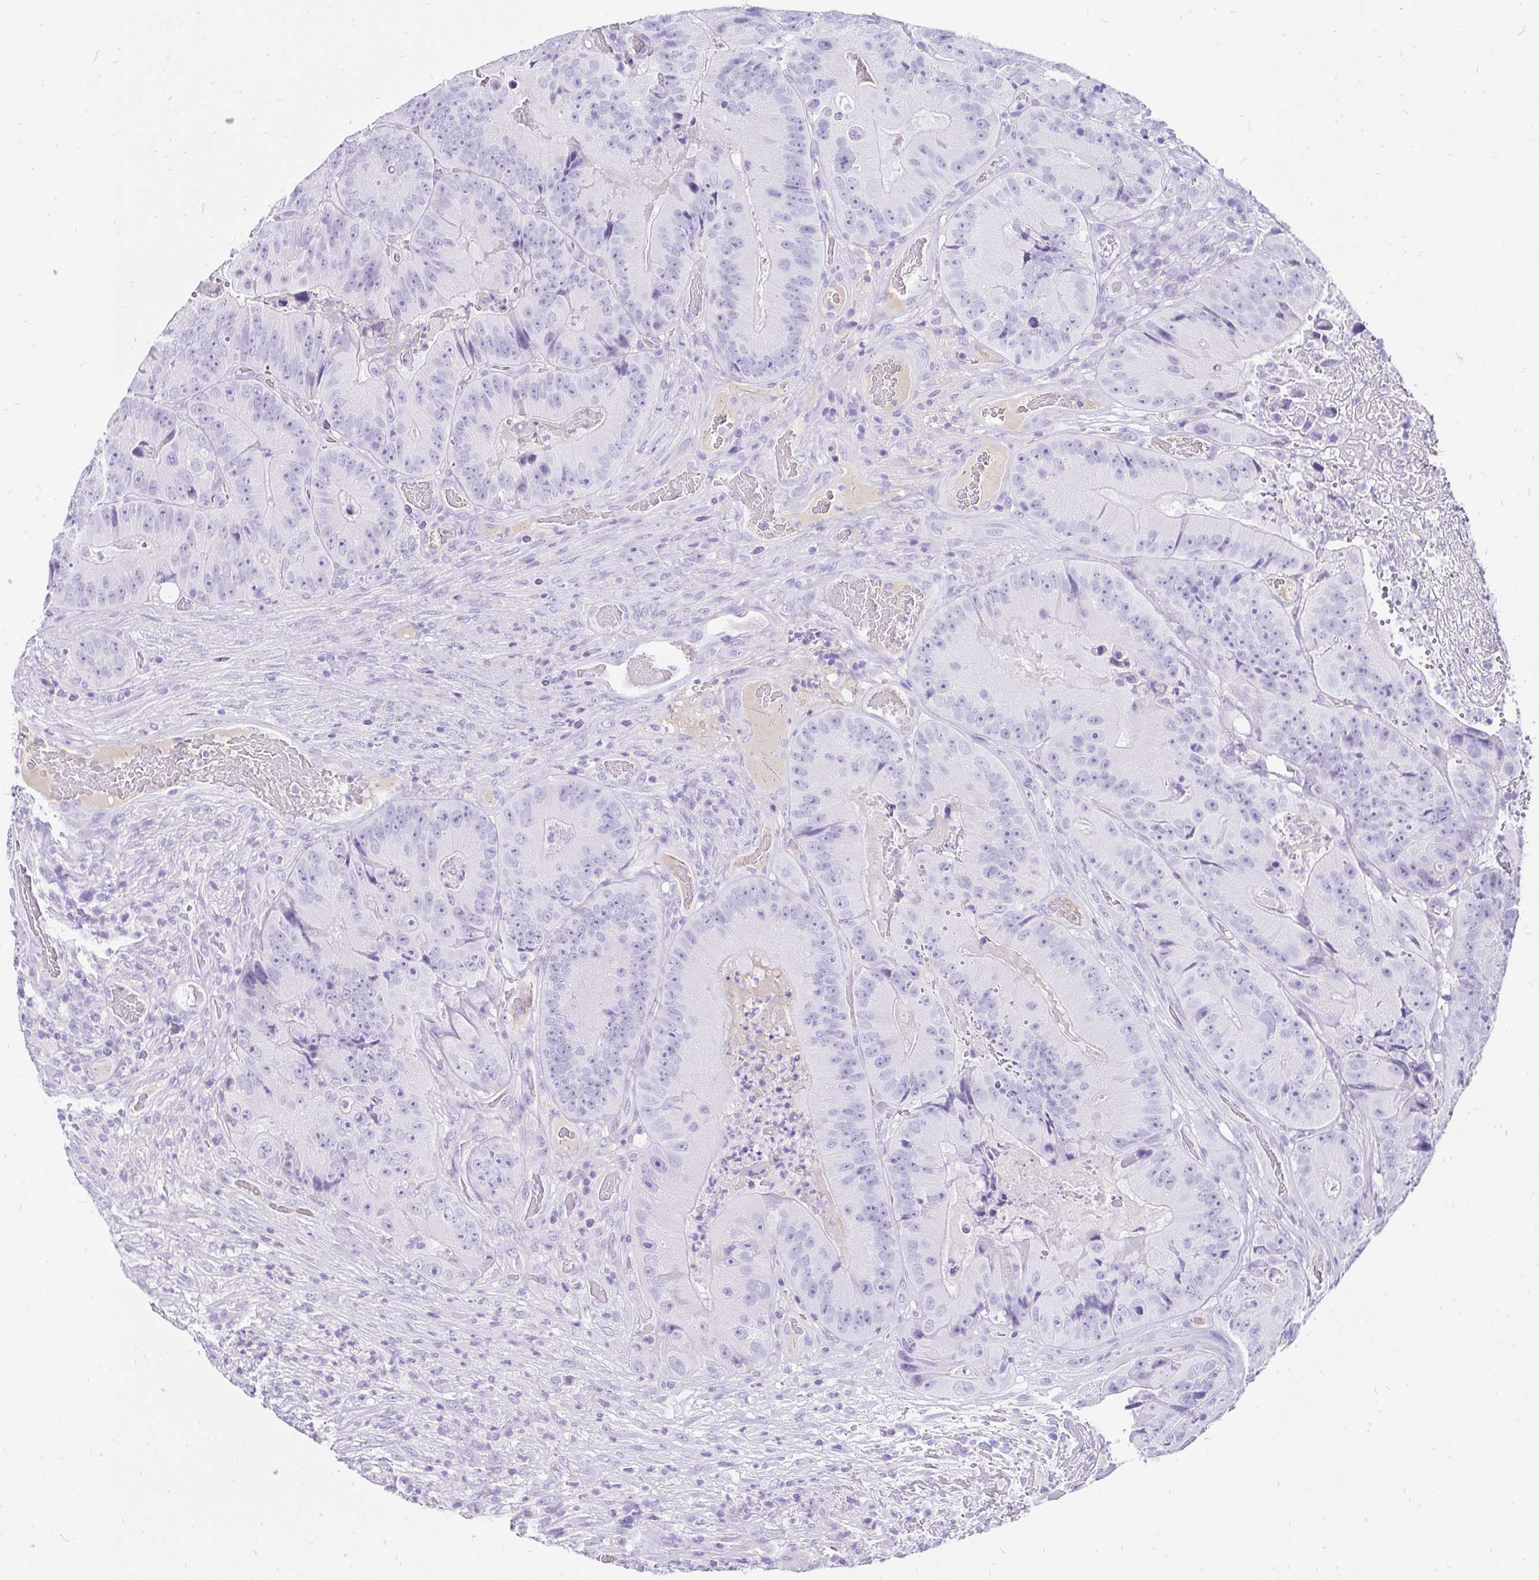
{"staining": {"intensity": "negative", "quantity": "none", "location": "none"}, "tissue": "colorectal cancer", "cell_type": "Tumor cells", "image_type": "cancer", "snomed": [{"axis": "morphology", "description": "Adenocarcinoma, NOS"}, {"axis": "topography", "description": "Colon"}], "caption": "This is an IHC image of human colorectal cancer. There is no staining in tumor cells.", "gene": "KRT13", "patient": {"sex": "female", "age": 86}}